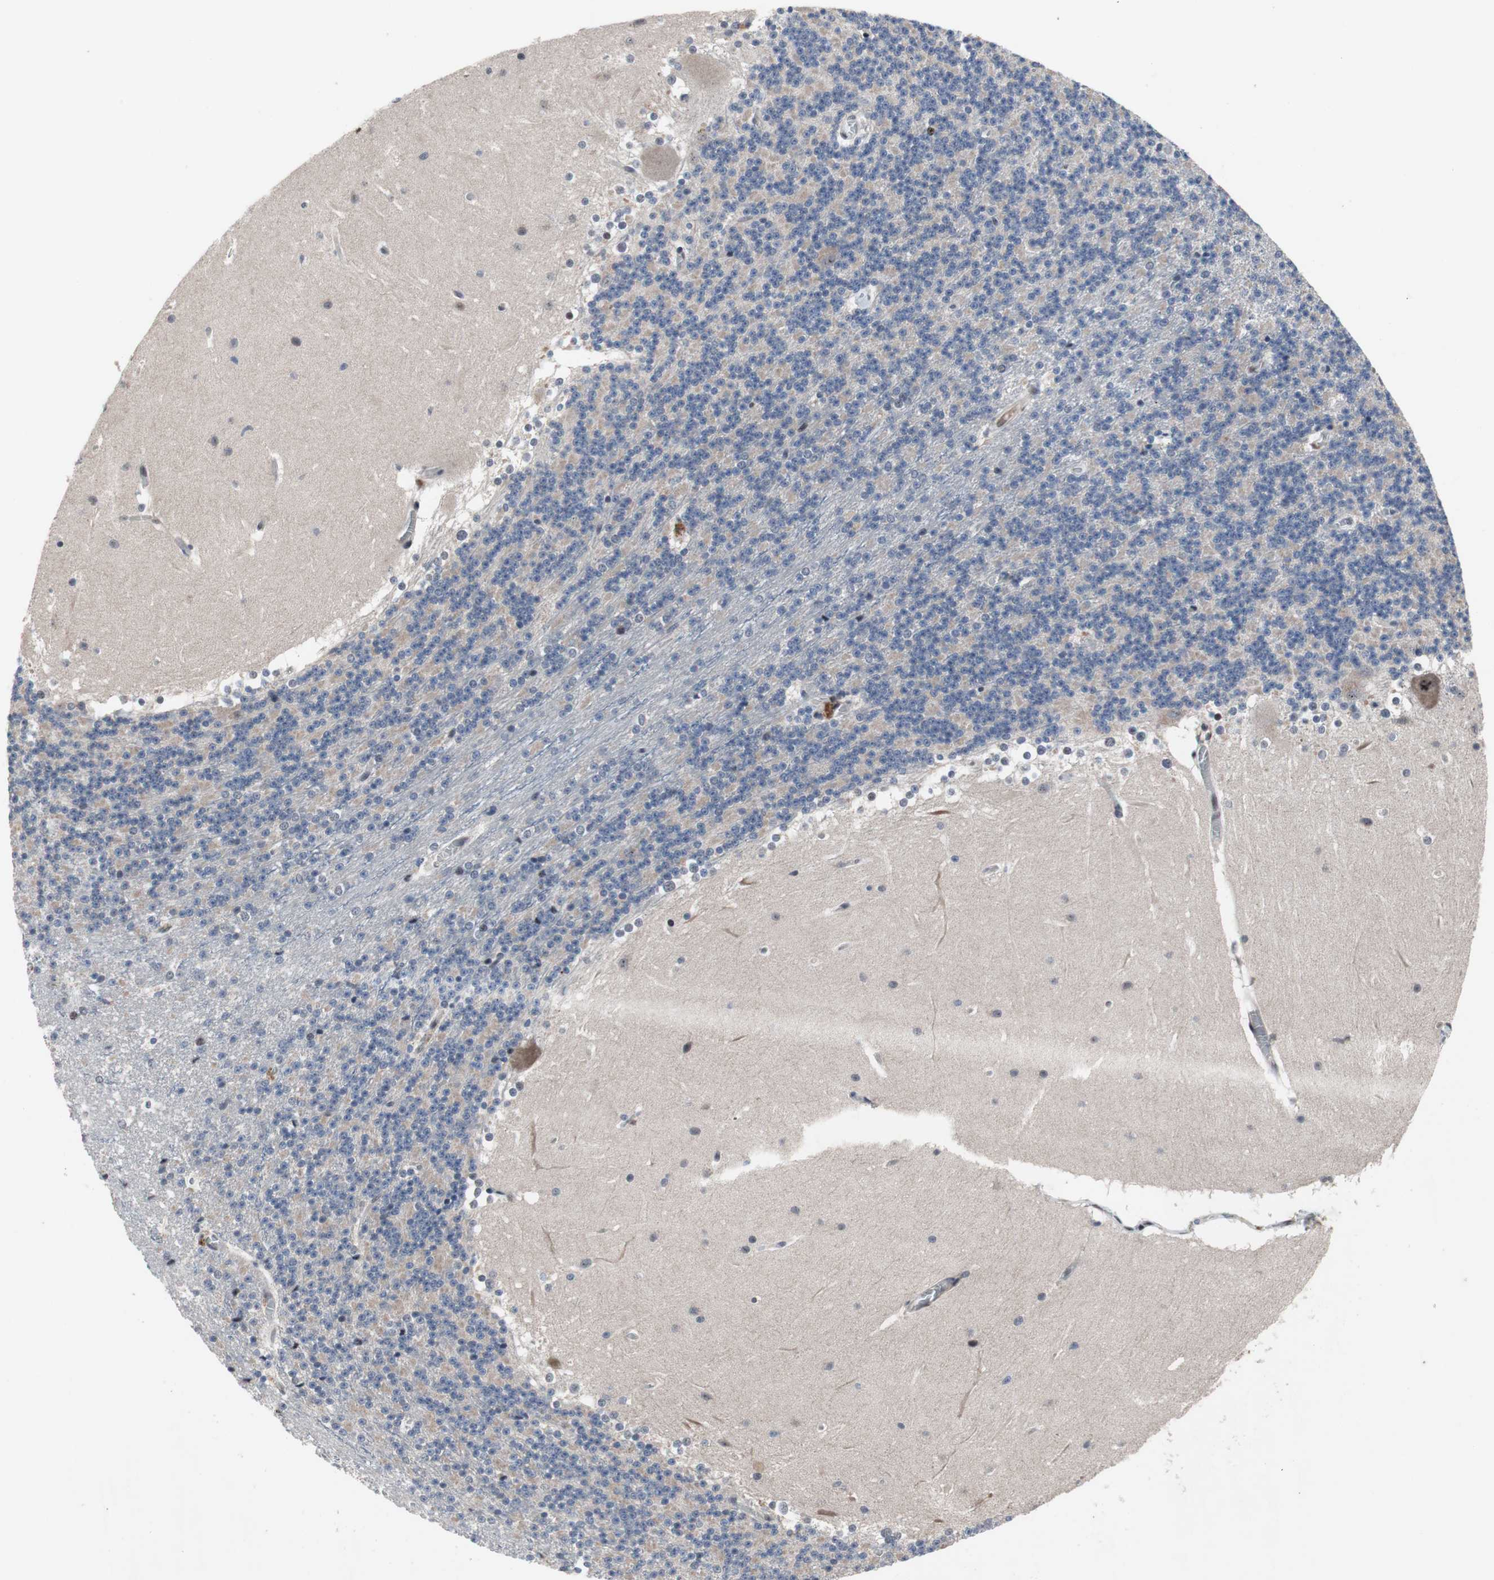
{"staining": {"intensity": "negative", "quantity": "none", "location": "none"}, "tissue": "cerebellum", "cell_type": "Cells in granular layer", "image_type": "normal", "snomed": [{"axis": "morphology", "description": "Normal tissue, NOS"}, {"axis": "topography", "description": "Cerebellum"}], "caption": "The histopathology image reveals no staining of cells in granular layer in normal cerebellum.", "gene": "PINX1", "patient": {"sex": "female", "age": 19}}